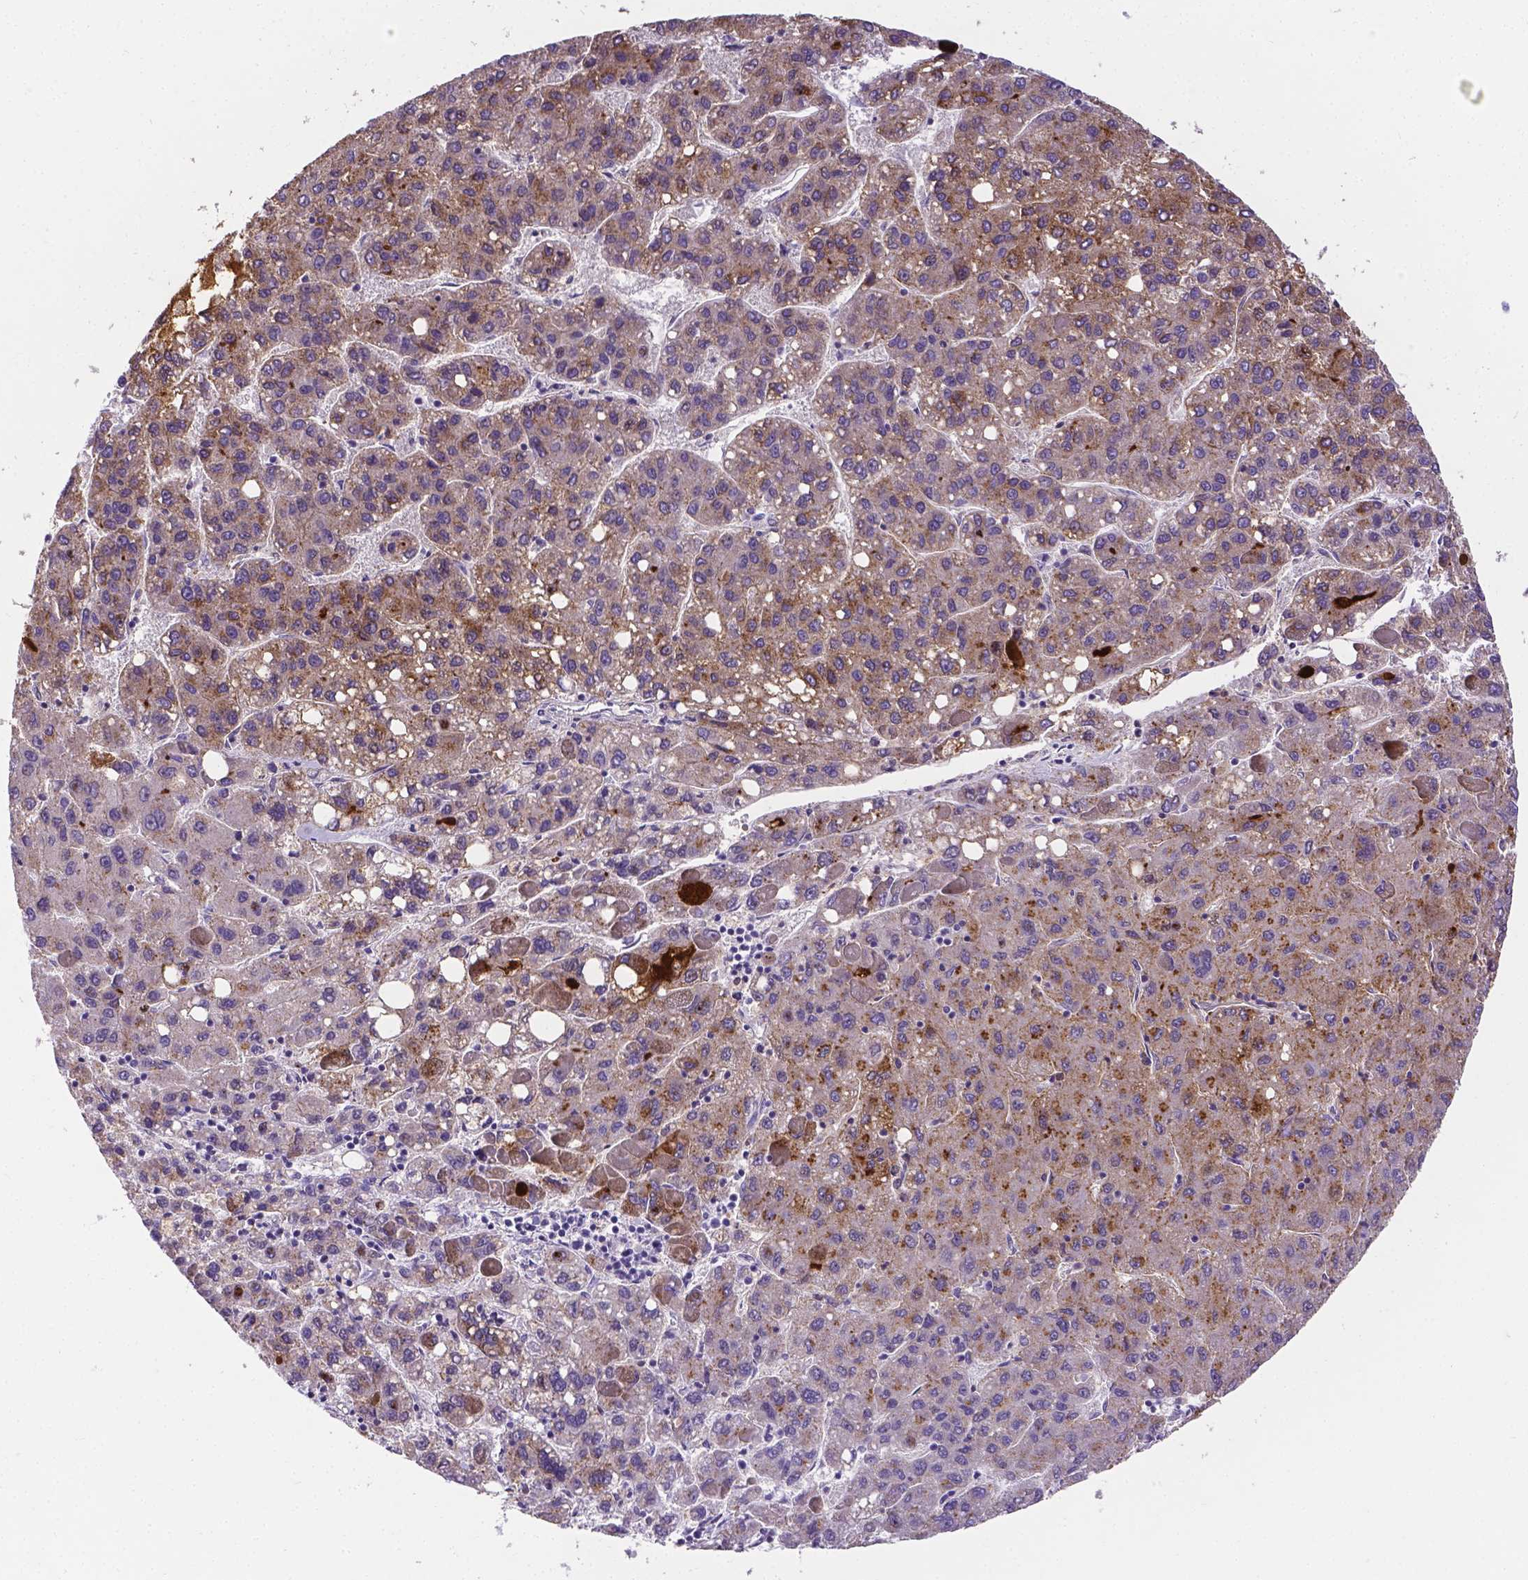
{"staining": {"intensity": "weak", "quantity": "25%-75%", "location": "cytoplasmic/membranous"}, "tissue": "liver cancer", "cell_type": "Tumor cells", "image_type": "cancer", "snomed": [{"axis": "morphology", "description": "Carcinoma, Hepatocellular, NOS"}, {"axis": "topography", "description": "Liver"}], "caption": "Immunohistochemistry (DAB (3,3'-diaminobenzidine)) staining of human liver cancer reveals weak cytoplasmic/membranous protein expression in approximately 25%-75% of tumor cells. The staining was performed using DAB (3,3'-diaminobenzidine) to visualize the protein expression in brown, while the nuclei were stained in blue with hematoxylin (Magnification: 20x).", "gene": "APOE", "patient": {"sex": "female", "age": 82}}